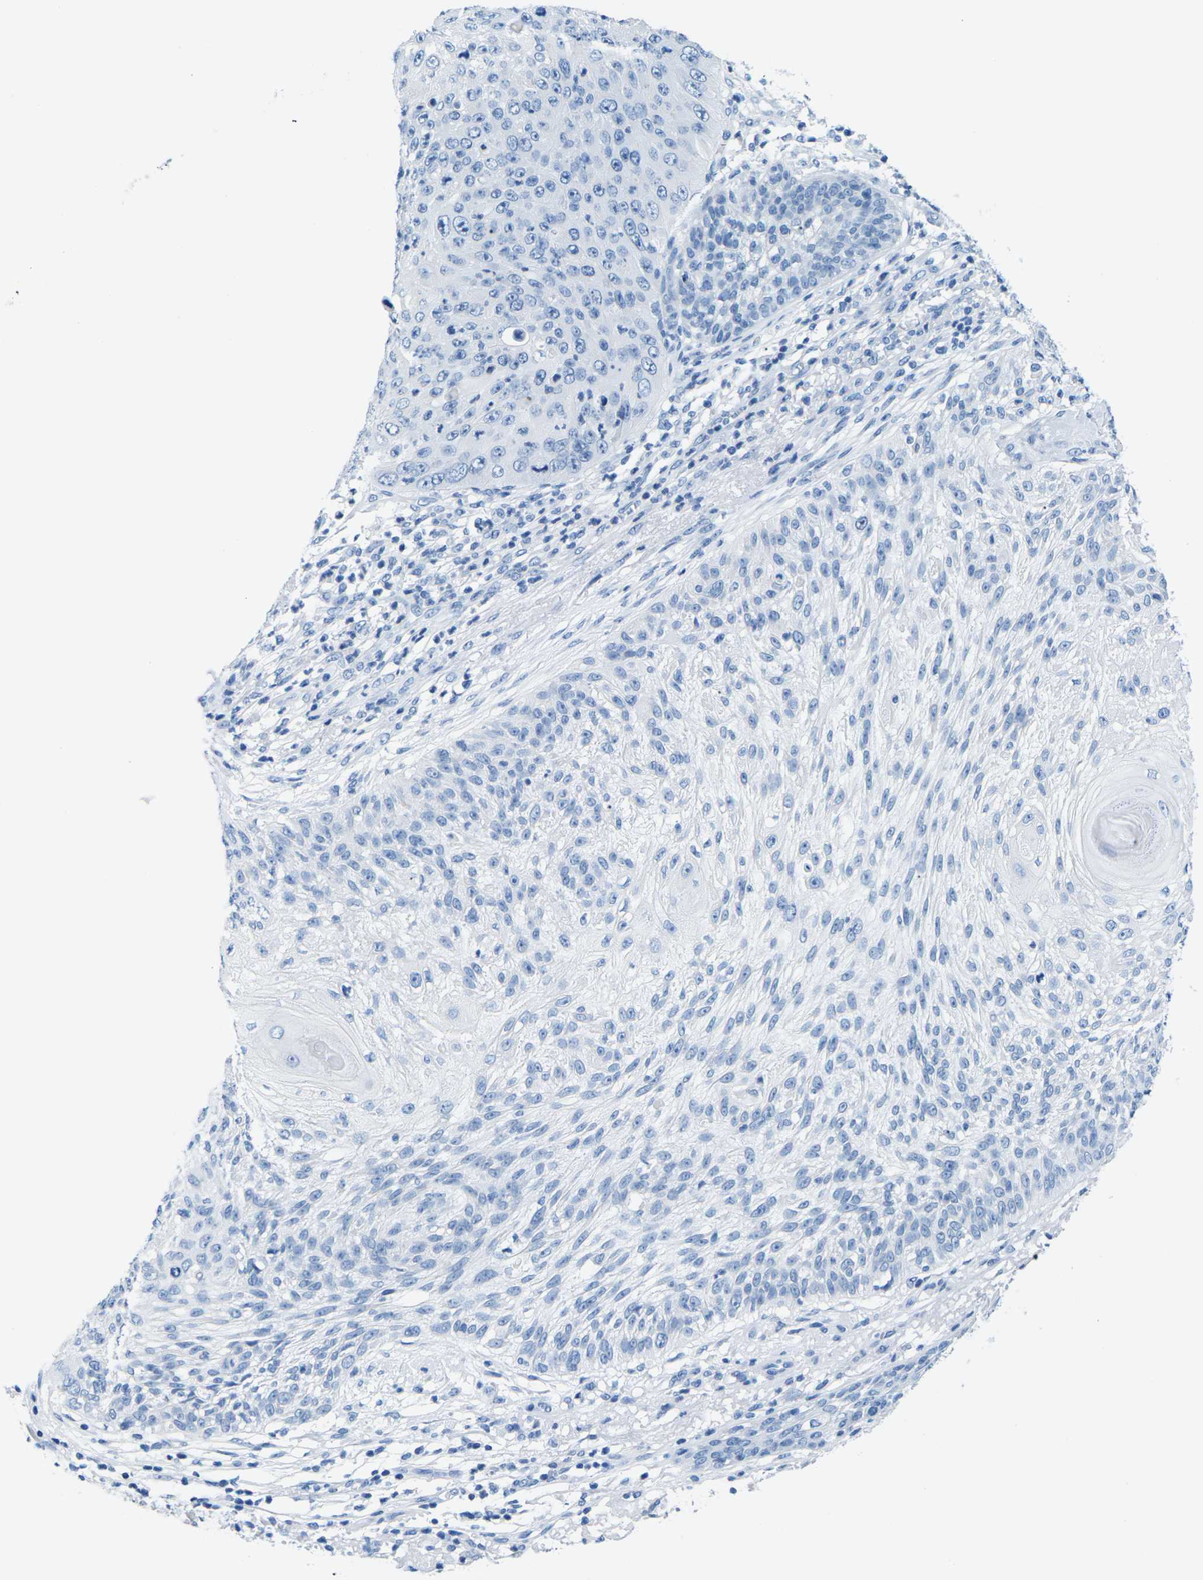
{"staining": {"intensity": "negative", "quantity": "none", "location": "none"}, "tissue": "skin cancer", "cell_type": "Tumor cells", "image_type": "cancer", "snomed": [{"axis": "morphology", "description": "Squamous cell carcinoma, NOS"}, {"axis": "topography", "description": "Skin"}], "caption": "This micrograph is of skin cancer (squamous cell carcinoma) stained with immunohistochemistry (IHC) to label a protein in brown with the nuclei are counter-stained blue. There is no positivity in tumor cells. The staining was performed using DAB (3,3'-diaminobenzidine) to visualize the protein expression in brown, while the nuclei were stained in blue with hematoxylin (Magnification: 20x).", "gene": "SLC12A1", "patient": {"sex": "female", "age": 80}}